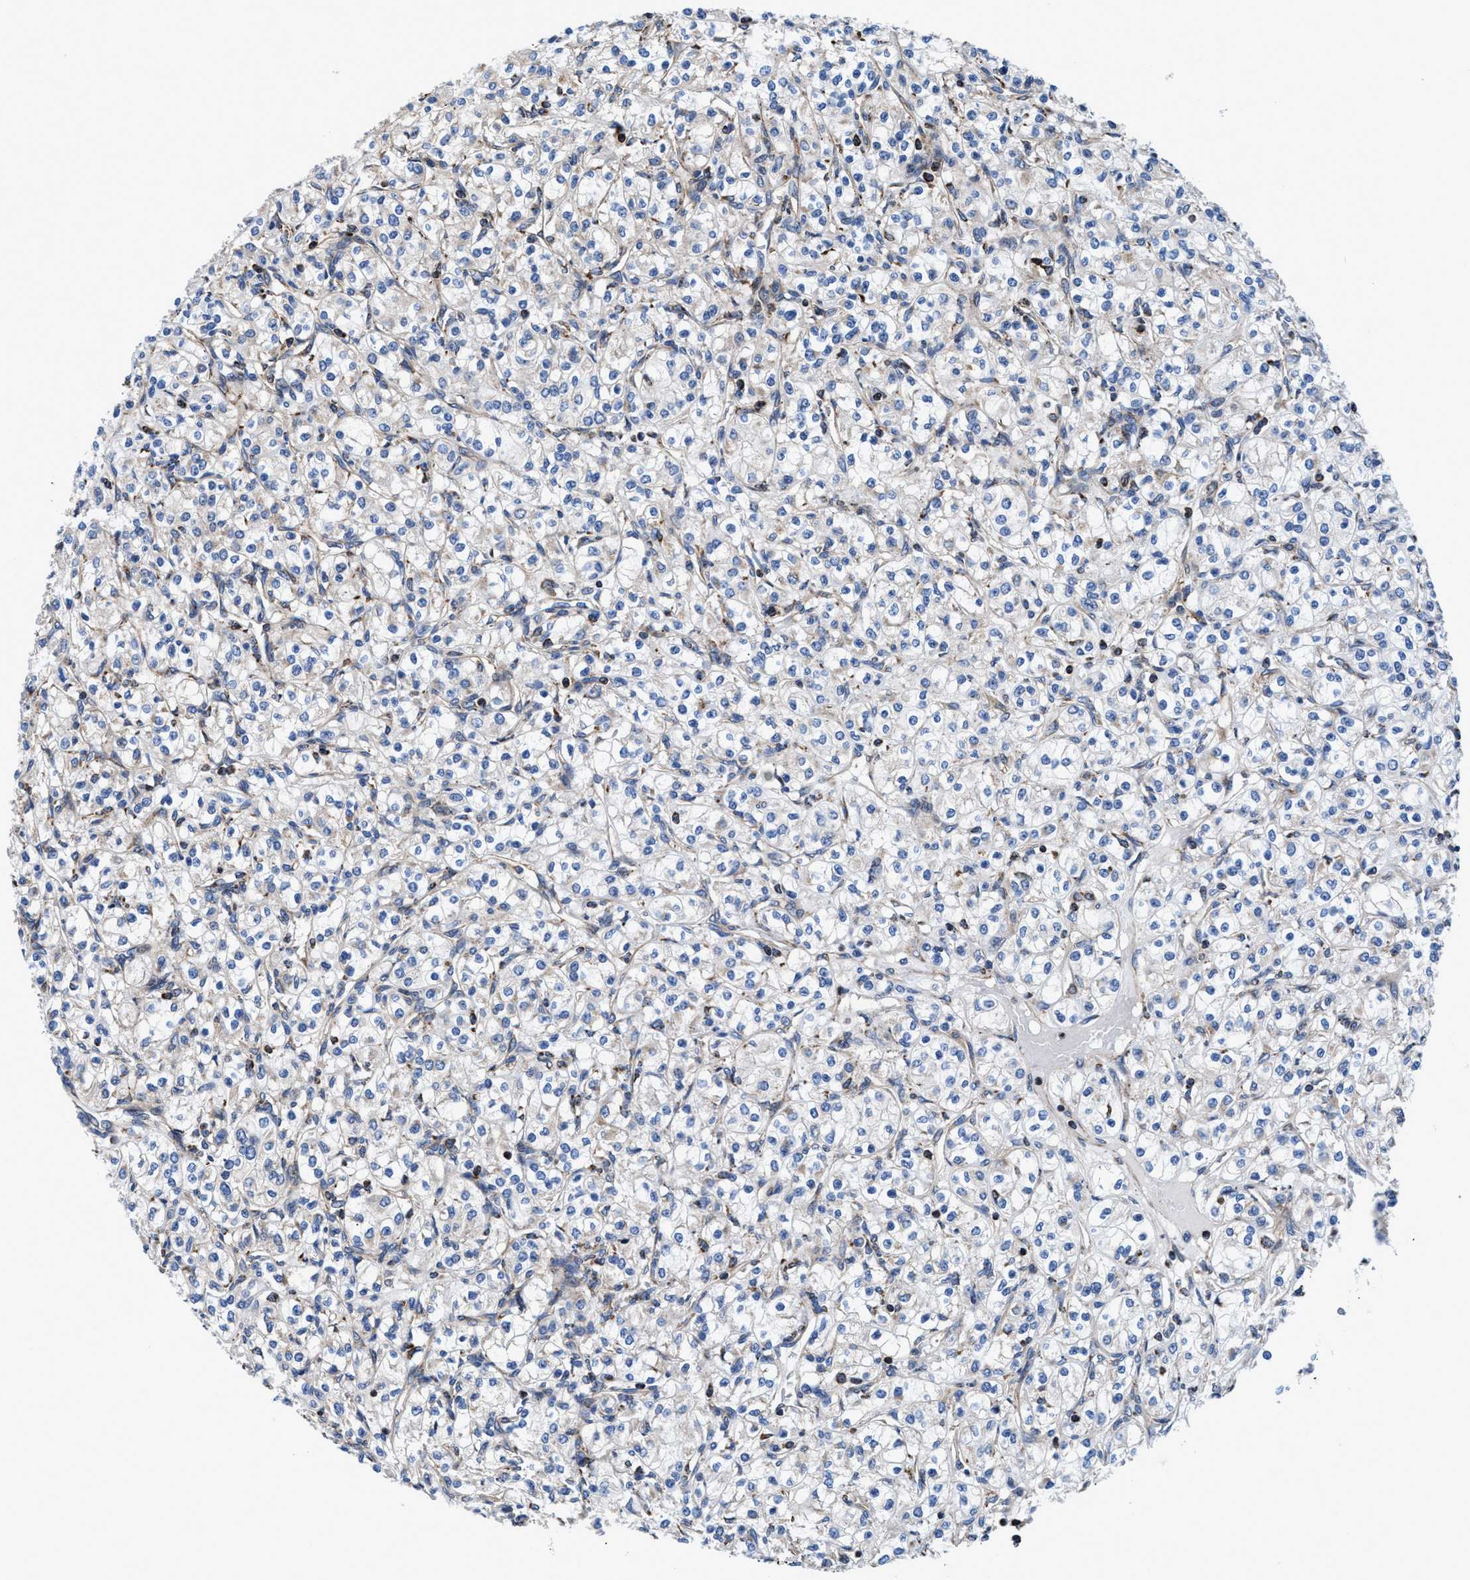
{"staining": {"intensity": "negative", "quantity": "none", "location": "none"}, "tissue": "renal cancer", "cell_type": "Tumor cells", "image_type": "cancer", "snomed": [{"axis": "morphology", "description": "Adenocarcinoma, NOS"}, {"axis": "topography", "description": "Kidney"}], "caption": "A high-resolution image shows immunohistochemistry (IHC) staining of renal cancer (adenocarcinoma), which exhibits no significant positivity in tumor cells. (DAB (3,3'-diaminobenzidine) IHC visualized using brightfield microscopy, high magnification).", "gene": "PRR15L", "patient": {"sex": "male", "age": 77}}